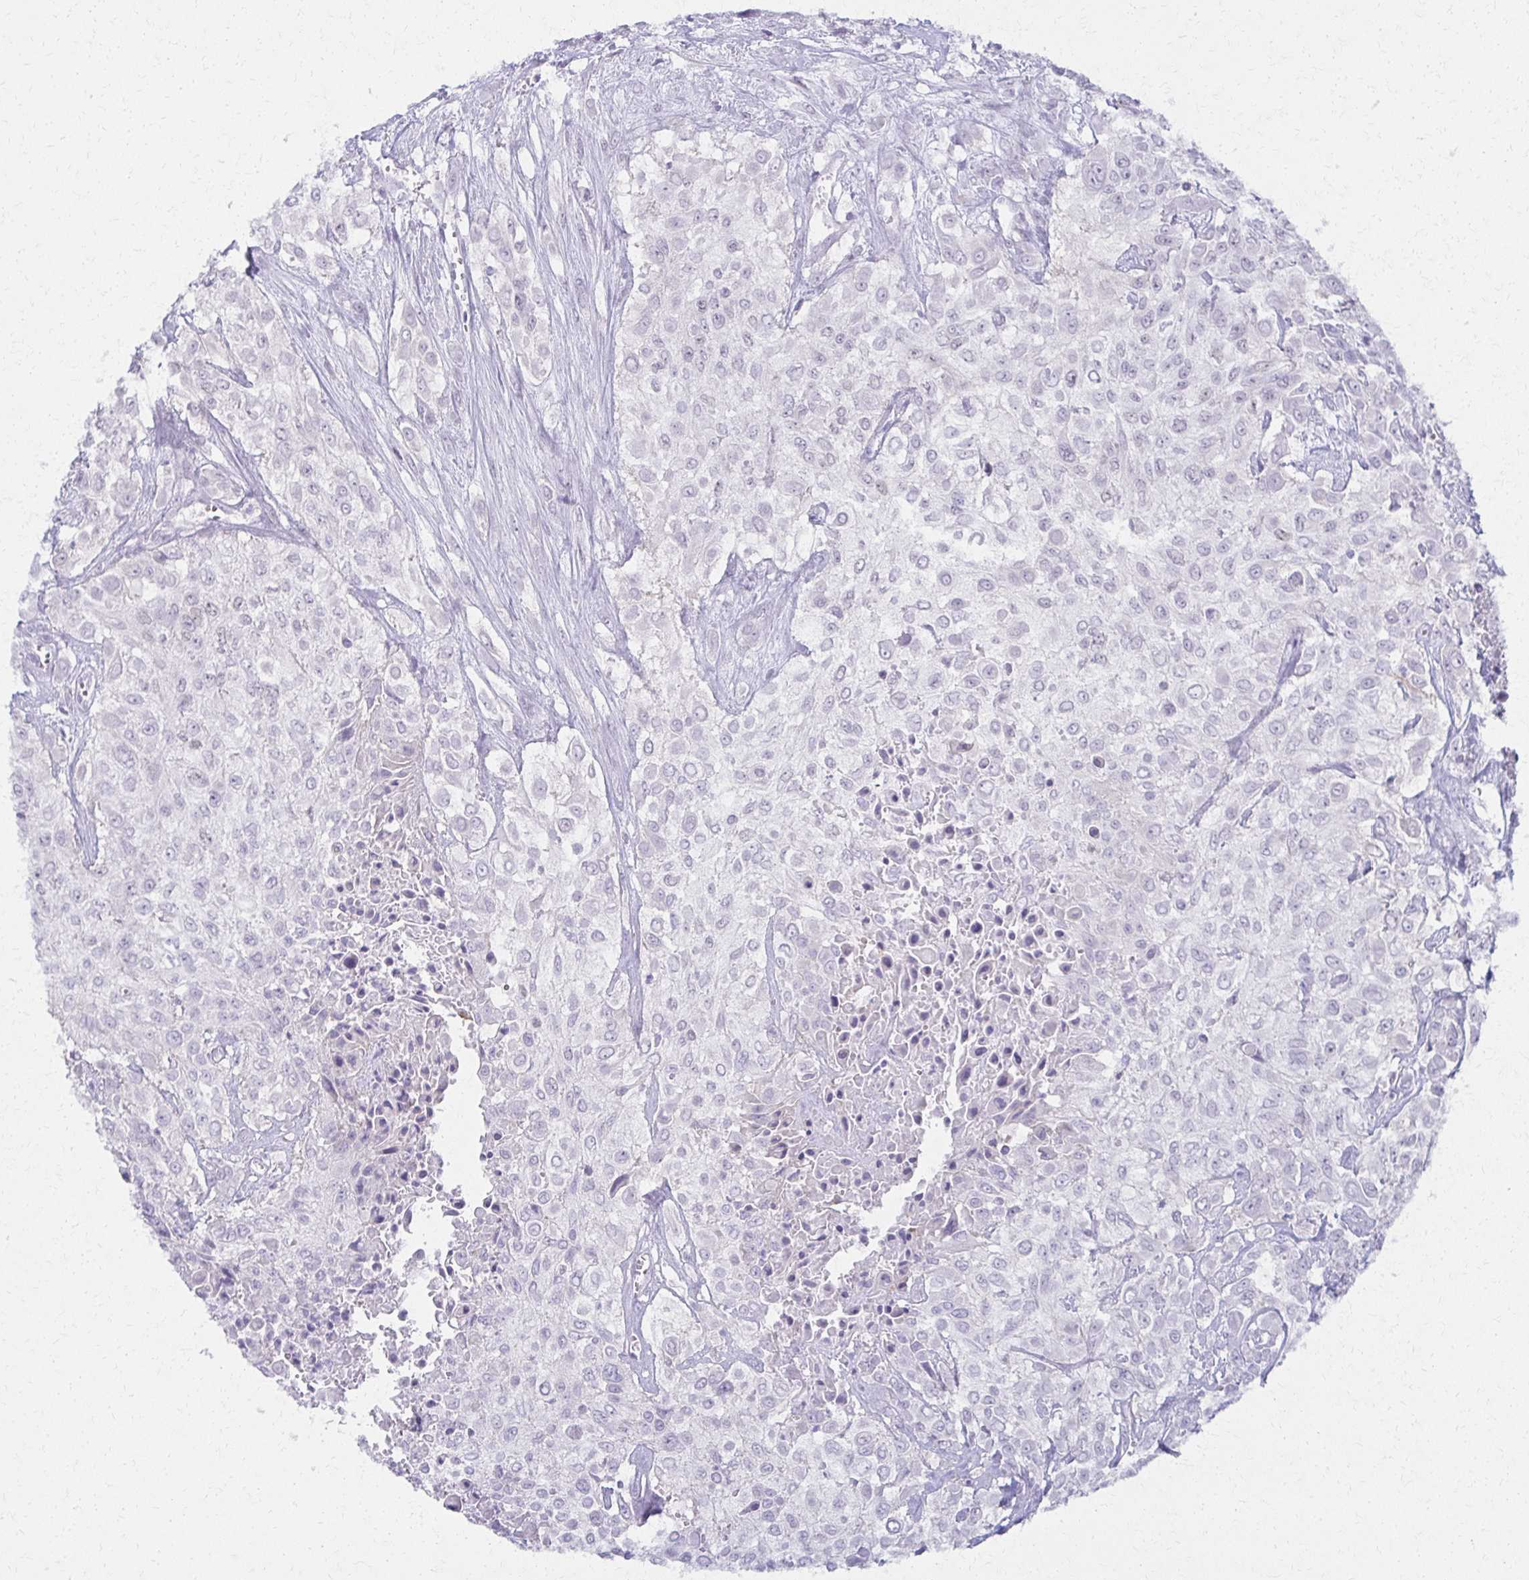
{"staining": {"intensity": "negative", "quantity": "none", "location": "none"}, "tissue": "urothelial cancer", "cell_type": "Tumor cells", "image_type": "cancer", "snomed": [{"axis": "morphology", "description": "Urothelial carcinoma, High grade"}, {"axis": "topography", "description": "Urinary bladder"}], "caption": "Human urothelial carcinoma (high-grade) stained for a protein using IHC exhibits no expression in tumor cells.", "gene": "MORC4", "patient": {"sex": "male", "age": 57}}